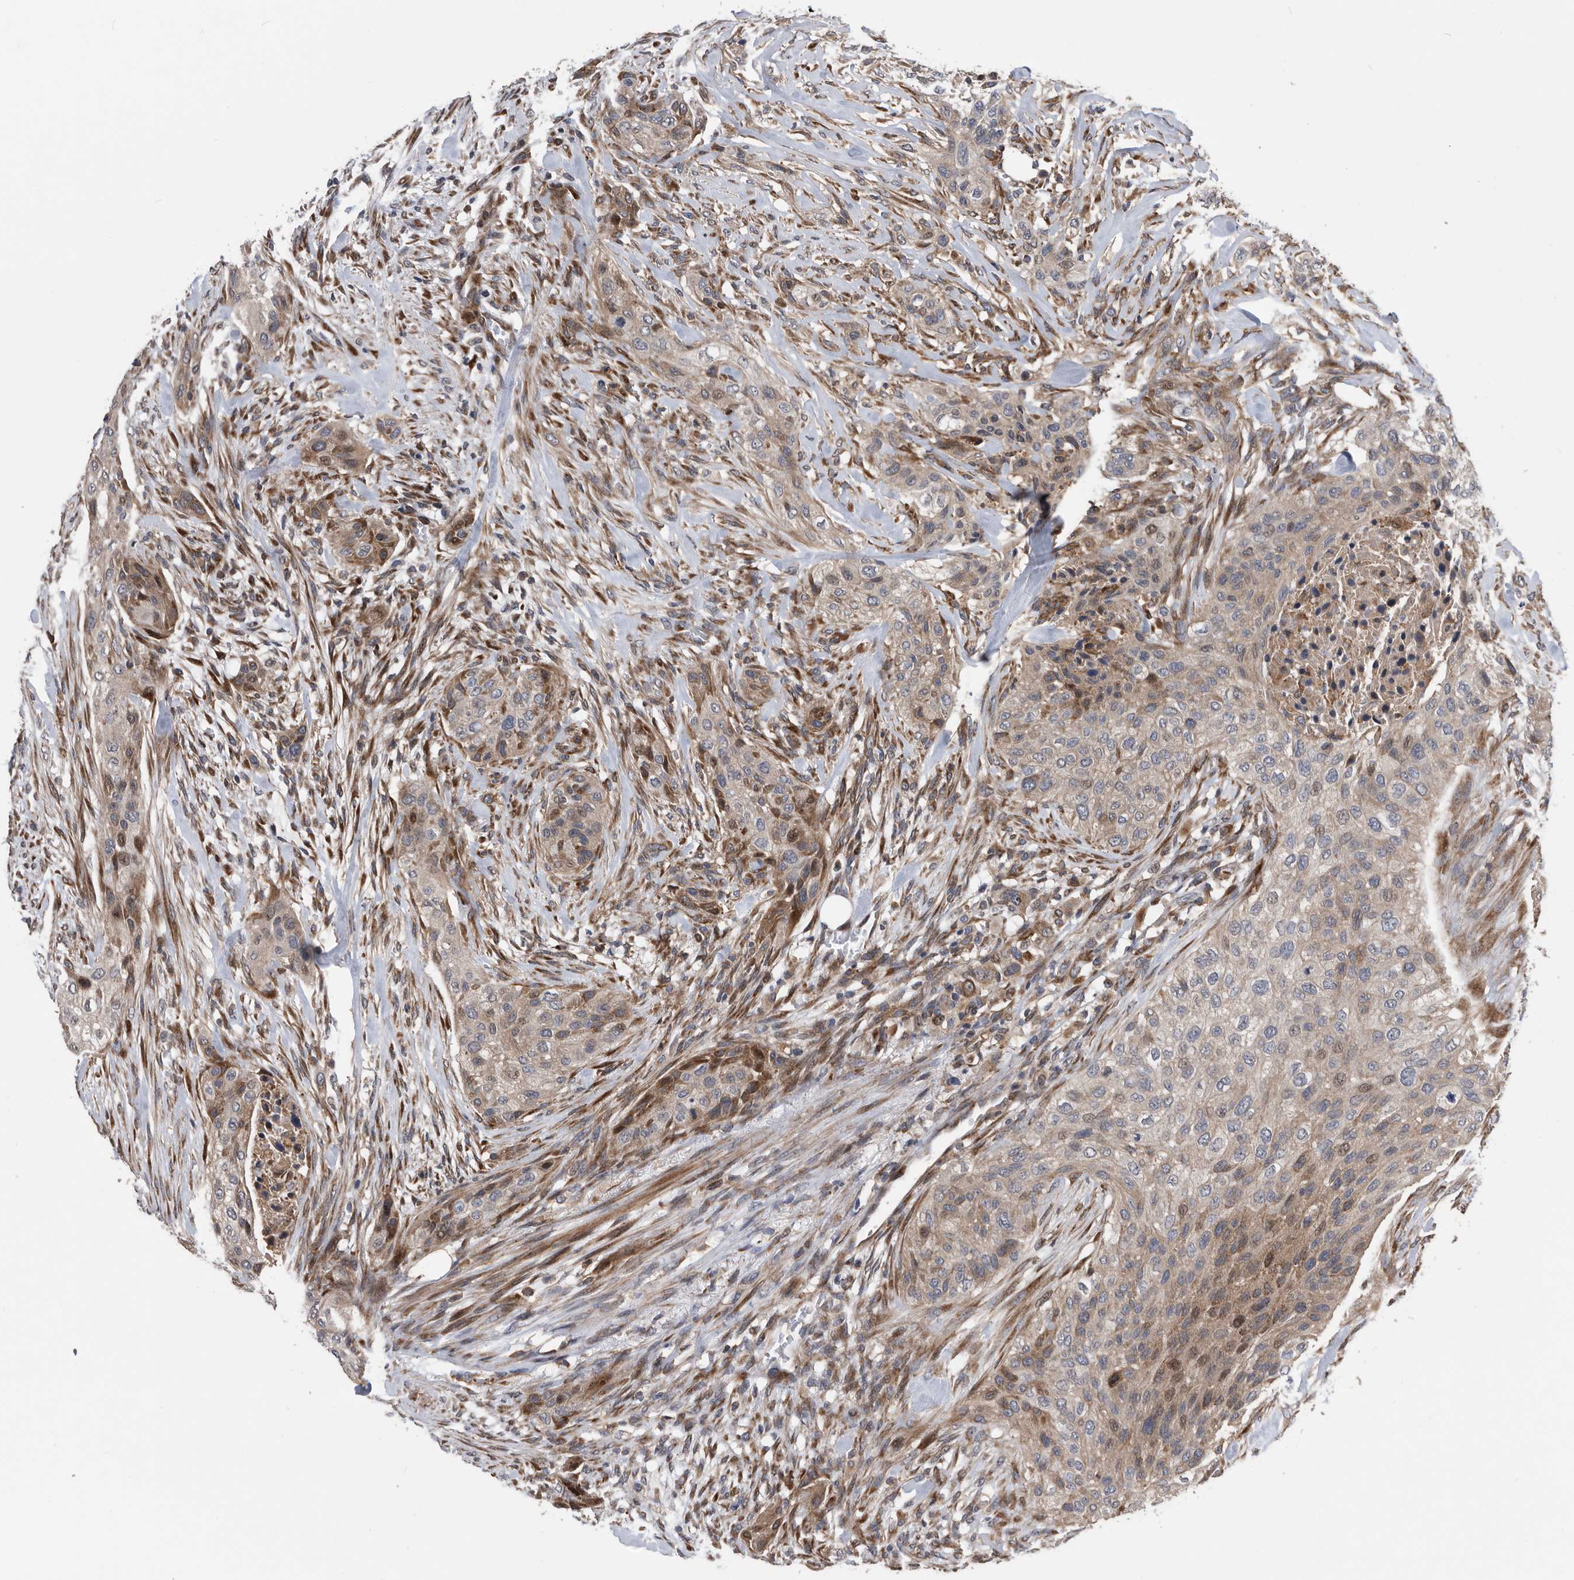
{"staining": {"intensity": "weak", "quantity": "25%-75%", "location": "cytoplasmic/membranous,nuclear"}, "tissue": "urothelial cancer", "cell_type": "Tumor cells", "image_type": "cancer", "snomed": [{"axis": "morphology", "description": "Urothelial carcinoma, High grade"}, {"axis": "topography", "description": "Urinary bladder"}], "caption": "Protein analysis of urothelial cancer tissue reveals weak cytoplasmic/membranous and nuclear positivity in about 25%-75% of tumor cells. The protein of interest is stained brown, and the nuclei are stained in blue (DAB IHC with brightfield microscopy, high magnification).", "gene": "SERINC2", "patient": {"sex": "male", "age": 35}}